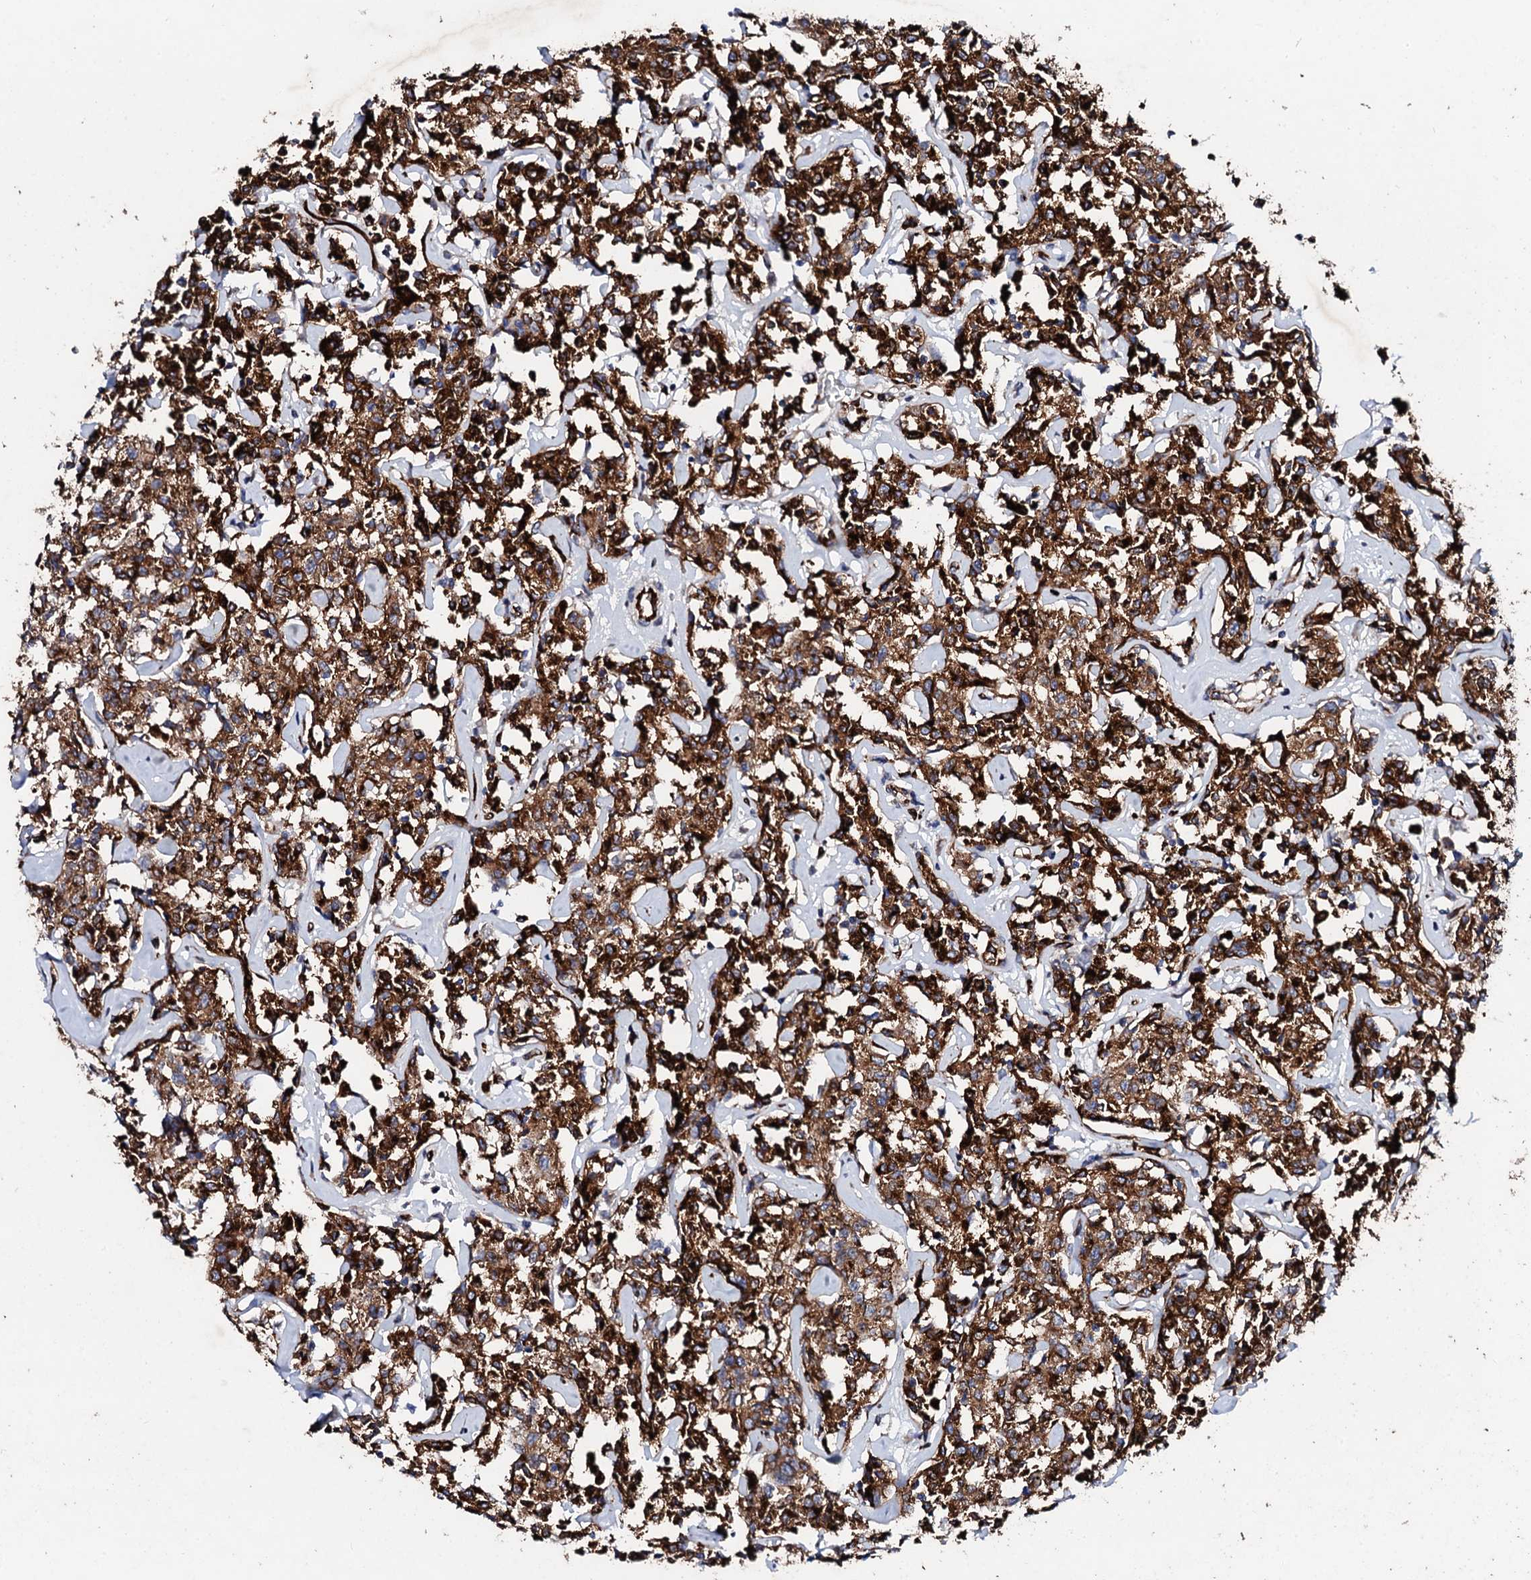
{"staining": {"intensity": "strong", "quantity": ">75%", "location": "cytoplasmic/membranous"}, "tissue": "lymphoma", "cell_type": "Tumor cells", "image_type": "cancer", "snomed": [{"axis": "morphology", "description": "Malignant lymphoma, non-Hodgkin's type, Low grade"}, {"axis": "topography", "description": "Small intestine"}], "caption": "A photomicrograph showing strong cytoplasmic/membranous staining in approximately >75% of tumor cells in low-grade malignant lymphoma, non-Hodgkin's type, as visualized by brown immunohistochemical staining.", "gene": "DBX1", "patient": {"sex": "female", "age": 59}}